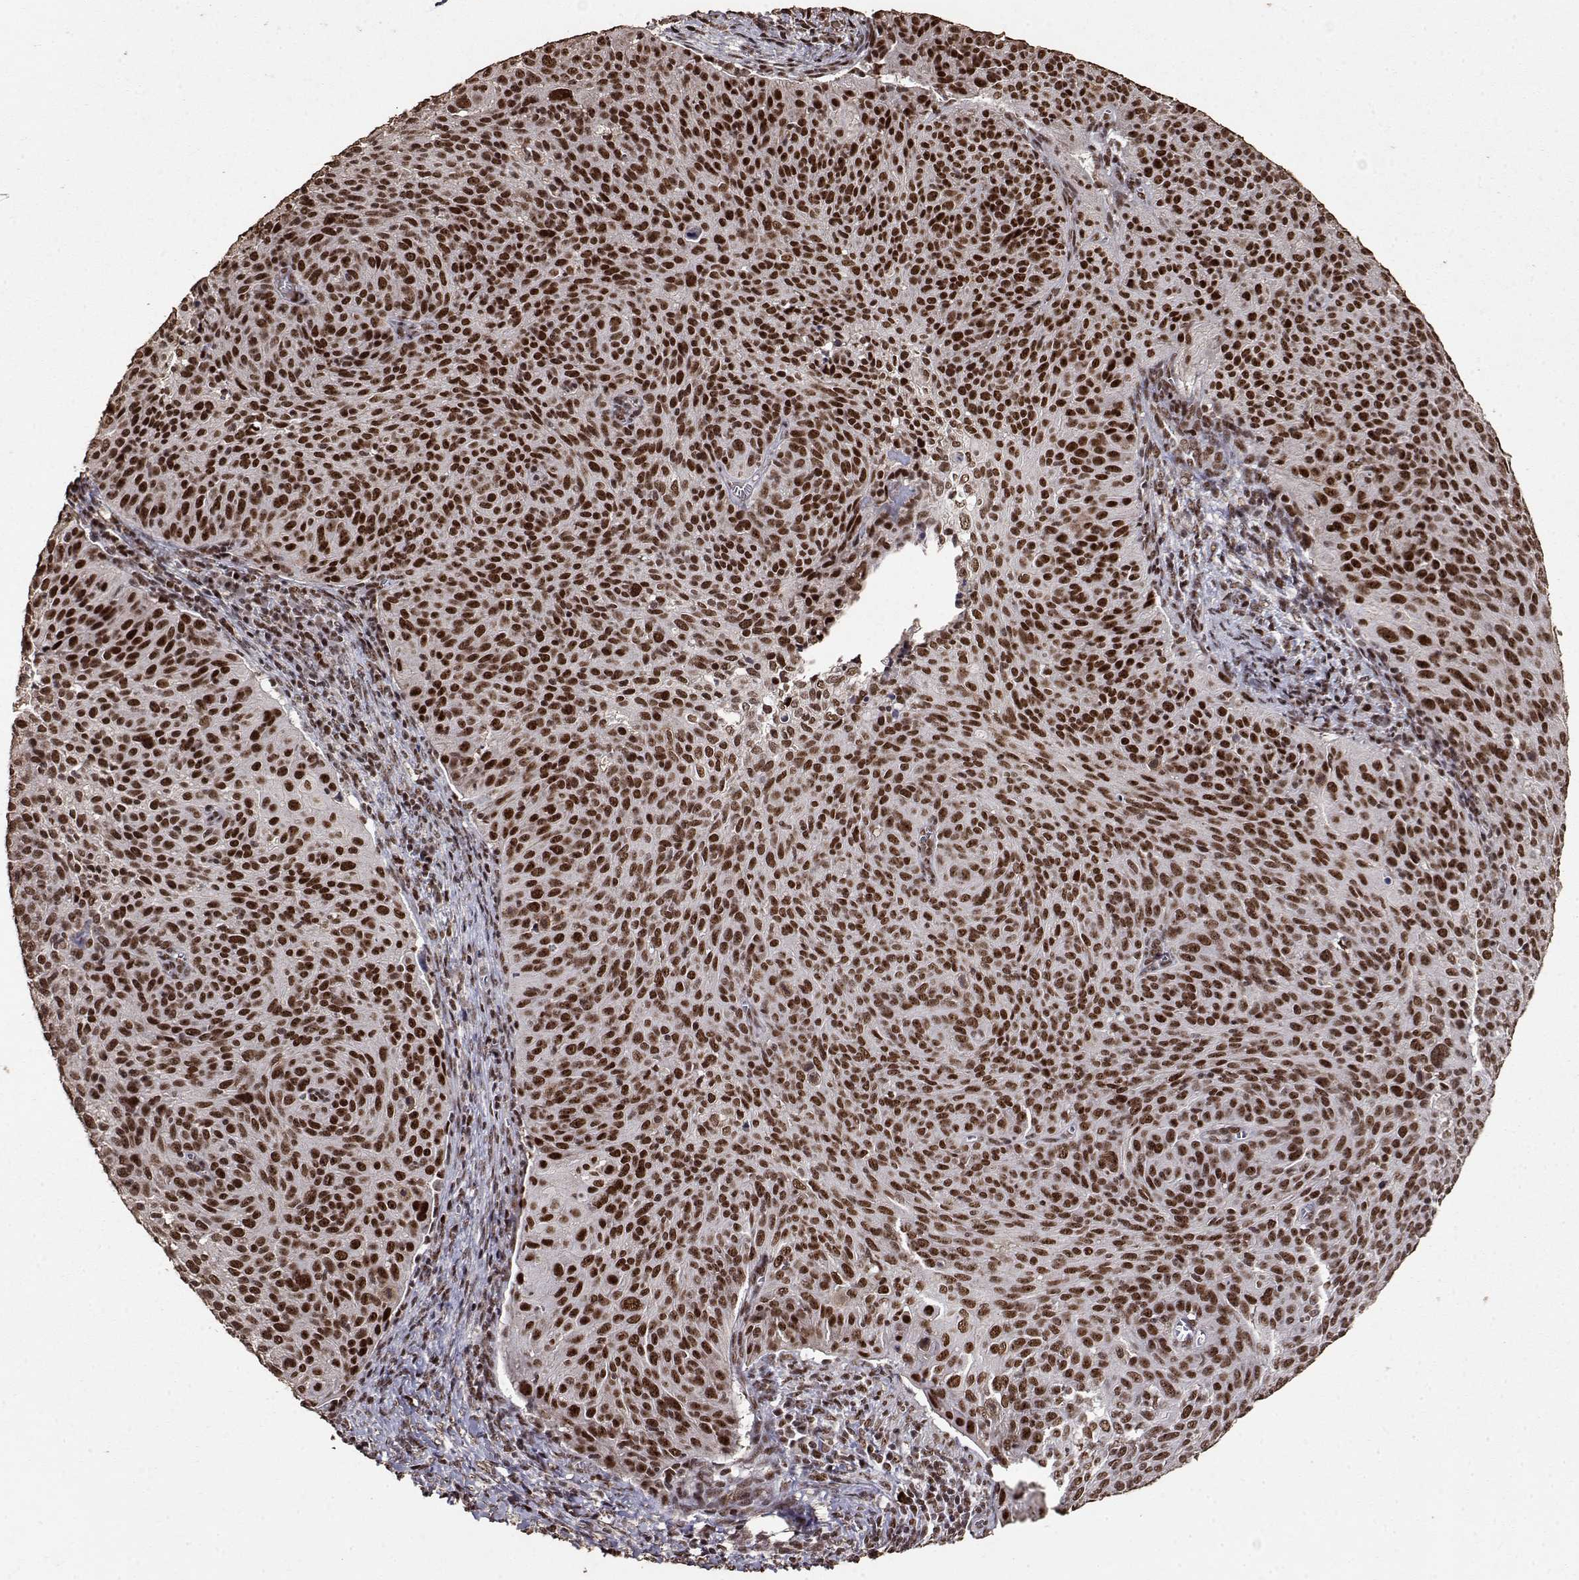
{"staining": {"intensity": "strong", "quantity": ">75%", "location": "nuclear"}, "tissue": "cervical cancer", "cell_type": "Tumor cells", "image_type": "cancer", "snomed": [{"axis": "morphology", "description": "Squamous cell carcinoma, NOS"}, {"axis": "topography", "description": "Cervix"}], "caption": "DAB (3,3'-diaminobenzidine) immunohistochemical staining of cervical squamous cell carcinoma demonstrates strong nuclear protein staining in about >75% of tumor cells. (IHC, brightfield microscopy, high magnification).", "gene": "TOE1", "patient": {"sex": "female", "age": 39}}